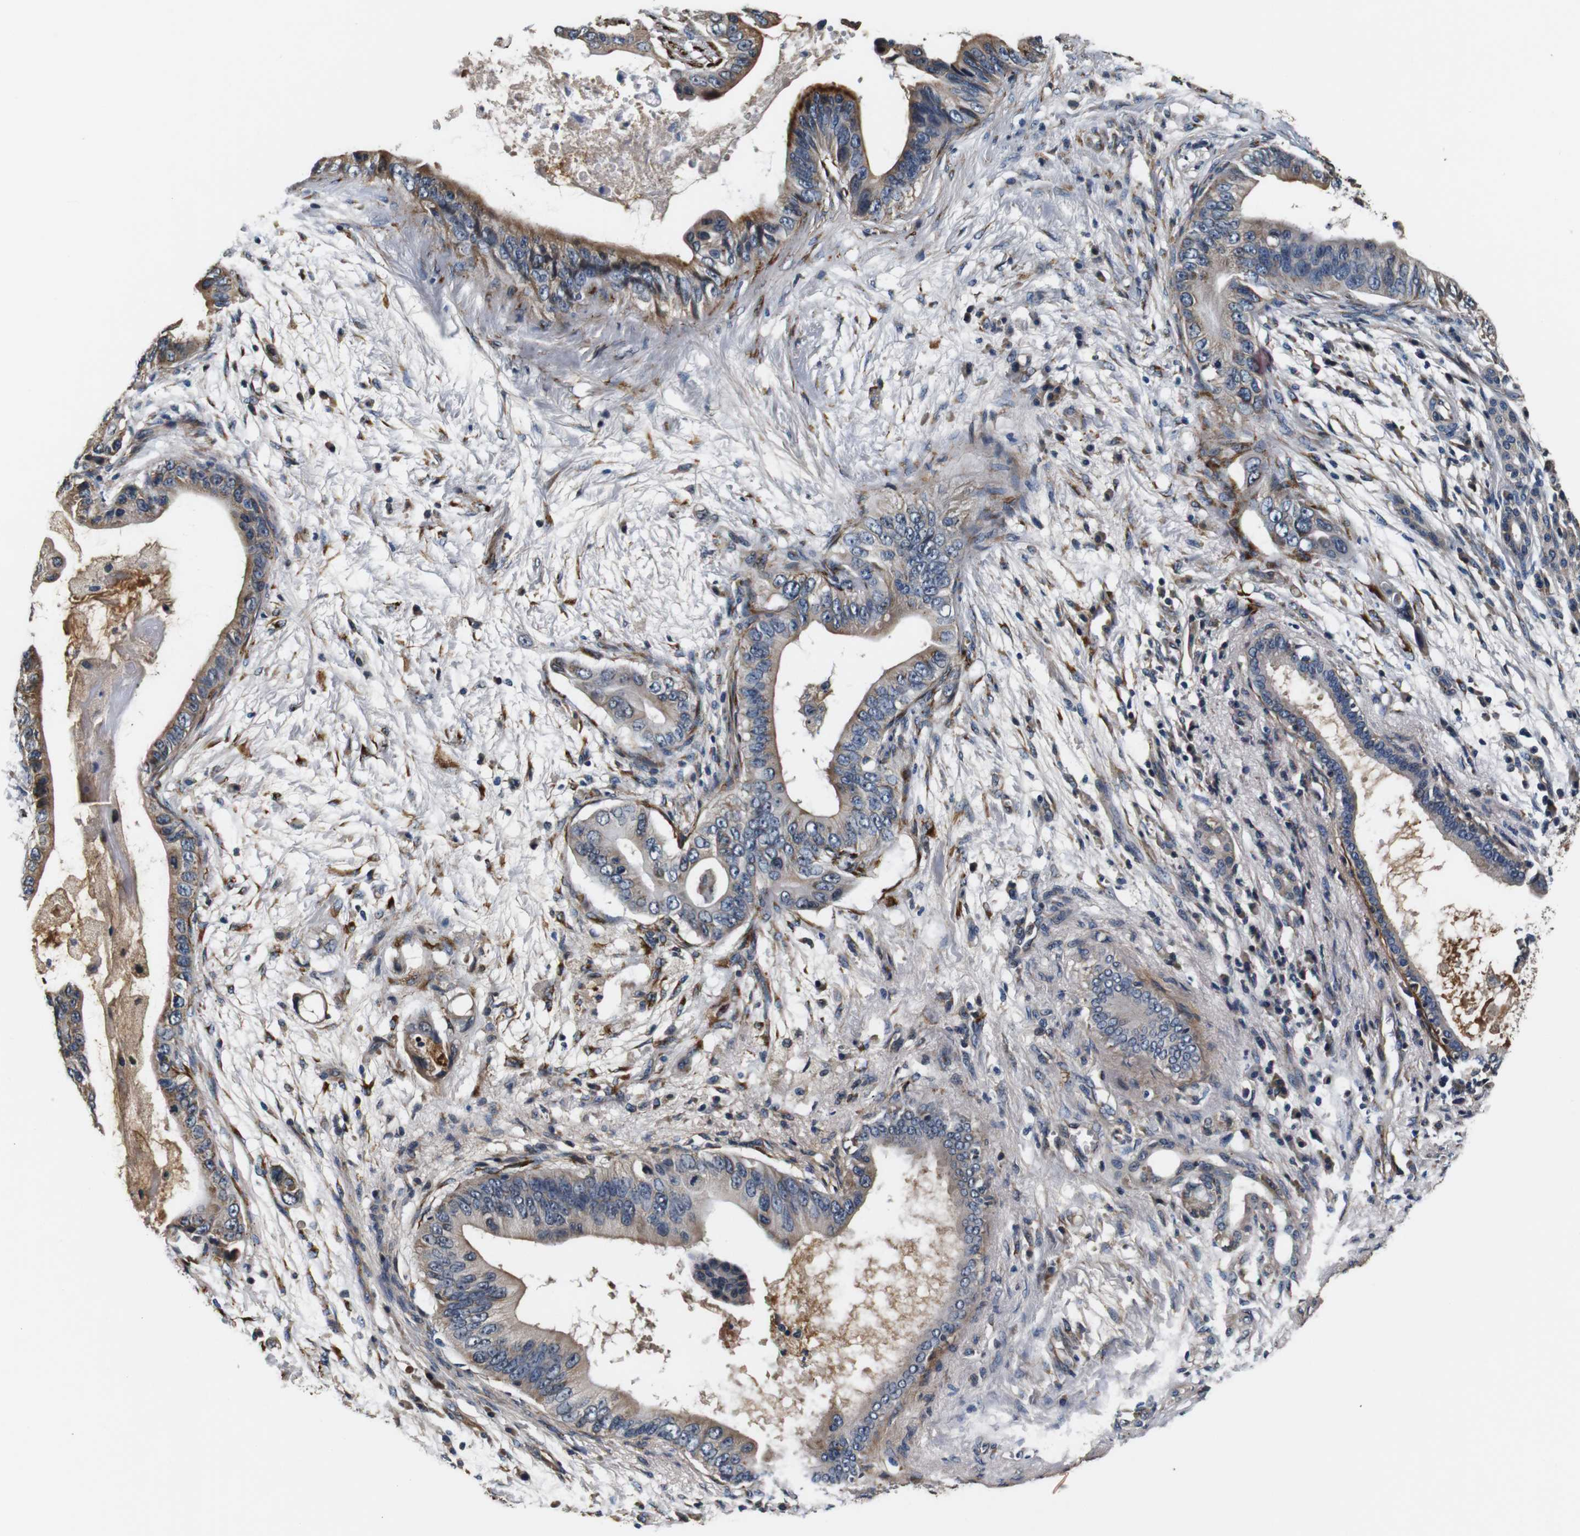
{"staining": {"intensity": "moderate", "quantity": "<25%", "location": "cytoplasmic/membranous"}, "tissue": "pancreatic cancer", "cell_type": "Tumor cells", "image_type": "cancer", "snomed": [{"axis": "morphology", "description": "Adenocarcinoma, NOS"}, {"axis": "topography", "description": "Pancreas"}], "caption": "Immunohistochemistry (IHC) histopathology image of human adenocarcinoma (pancreatic) stained for a protein (brown), which reveals low levels of moderate cytoplasmic/membranous expression in approximately <25% of tumor cells.", "gene": "COL1A1", "patient": {"sex": "male", "age": 77}}